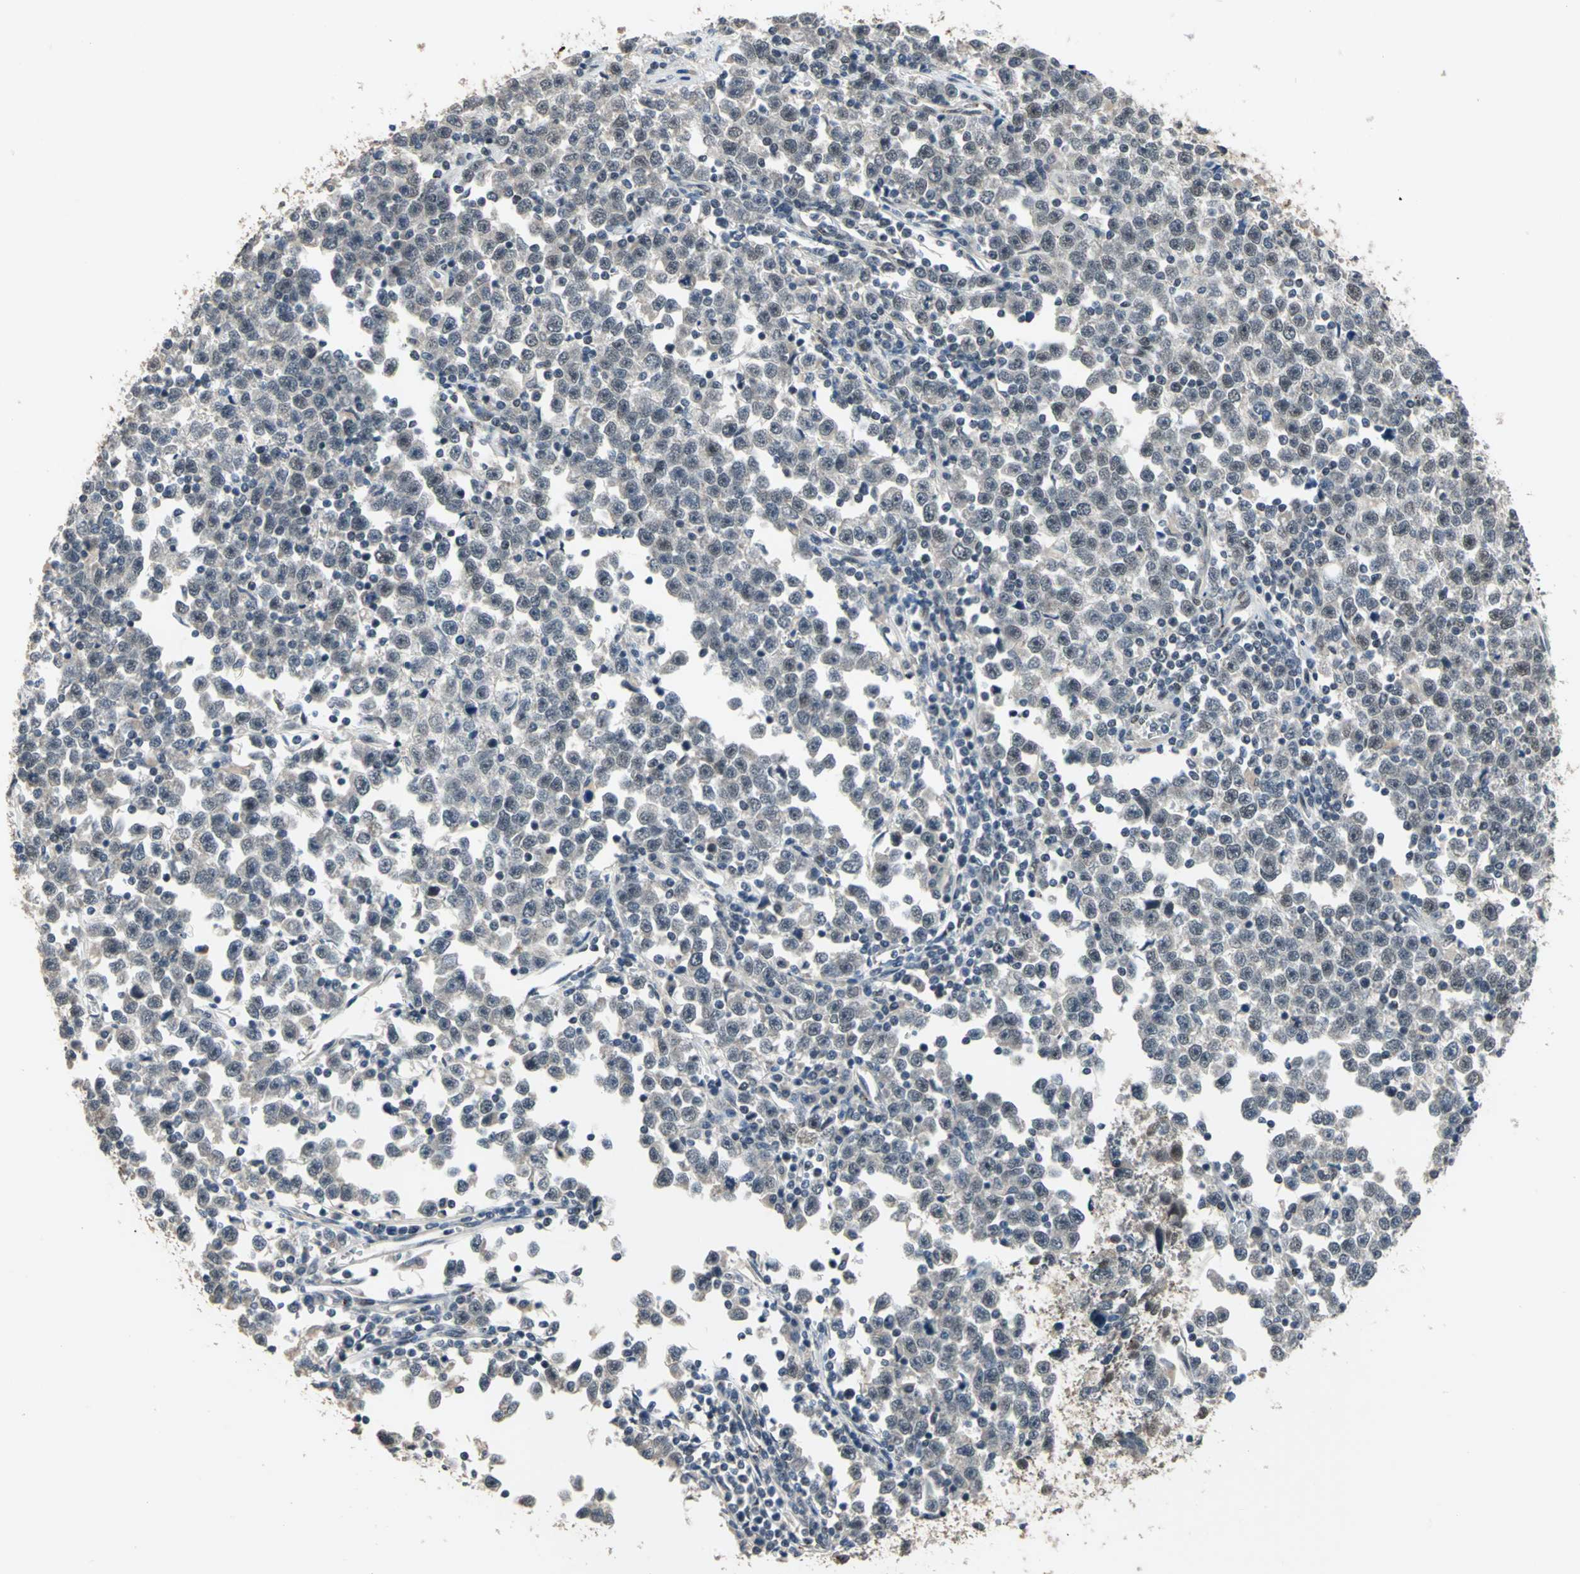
{"staining": {"intensity": "weak", "quantity": "<25%", "location": "nuclear"}, "tissue": "testis cancer", "cell_type": "Tumor cells", "image_type": "cancer", "snomed": [{"axis": "morphology", "description": "Seminoma, NOS"}, {"axis": "topography", "description": "Testis"}], "caption": "High magnification brightfield microscopy of testis seminoma stained with DAB (3,3'-diaminobenzidine) (brown) and counterstained with hematoxylin (blue): tumor cells show no significant expression.", "gene": "ELF2", "patient": {"sex": "male", "age": 43}}